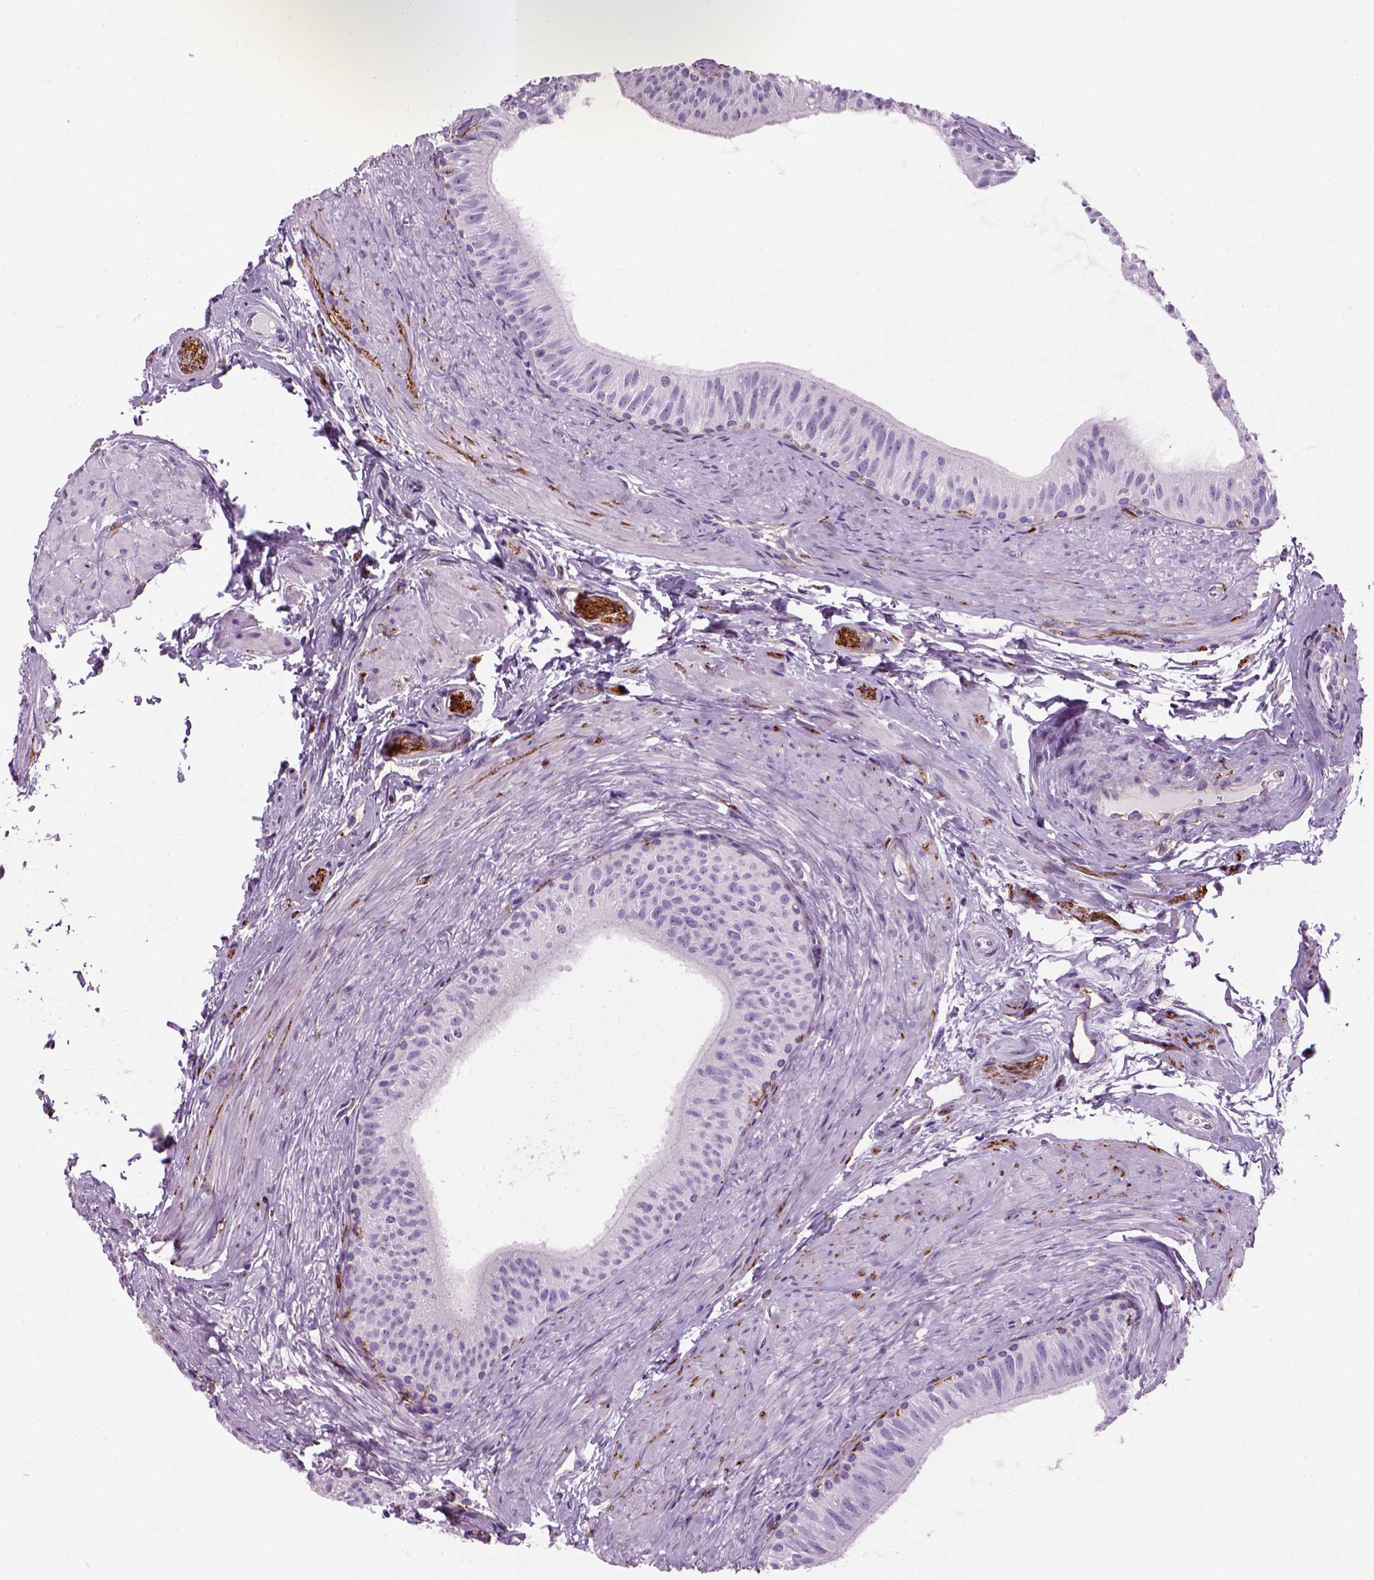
{"staining": {"intensity": "negative", "quantity": "none", "location": "none"}, "tissue": "epididymis", "cell_type": "Glandular cells", "image_type": "normal", "snomed": [{"axis": "morphology", "description": "Normal tissue, NOS"}, {"axis": "topography", "description": "Epididymis"}], "caption": "Protein analysis of normal epididymis exhibits no significant positivity in glandular cells. (Brightfield microscopy of DAB immunohistochemistry at high magnification).", "gene": "MARCKS", "patient": {"sex": "male", "age": 36}}